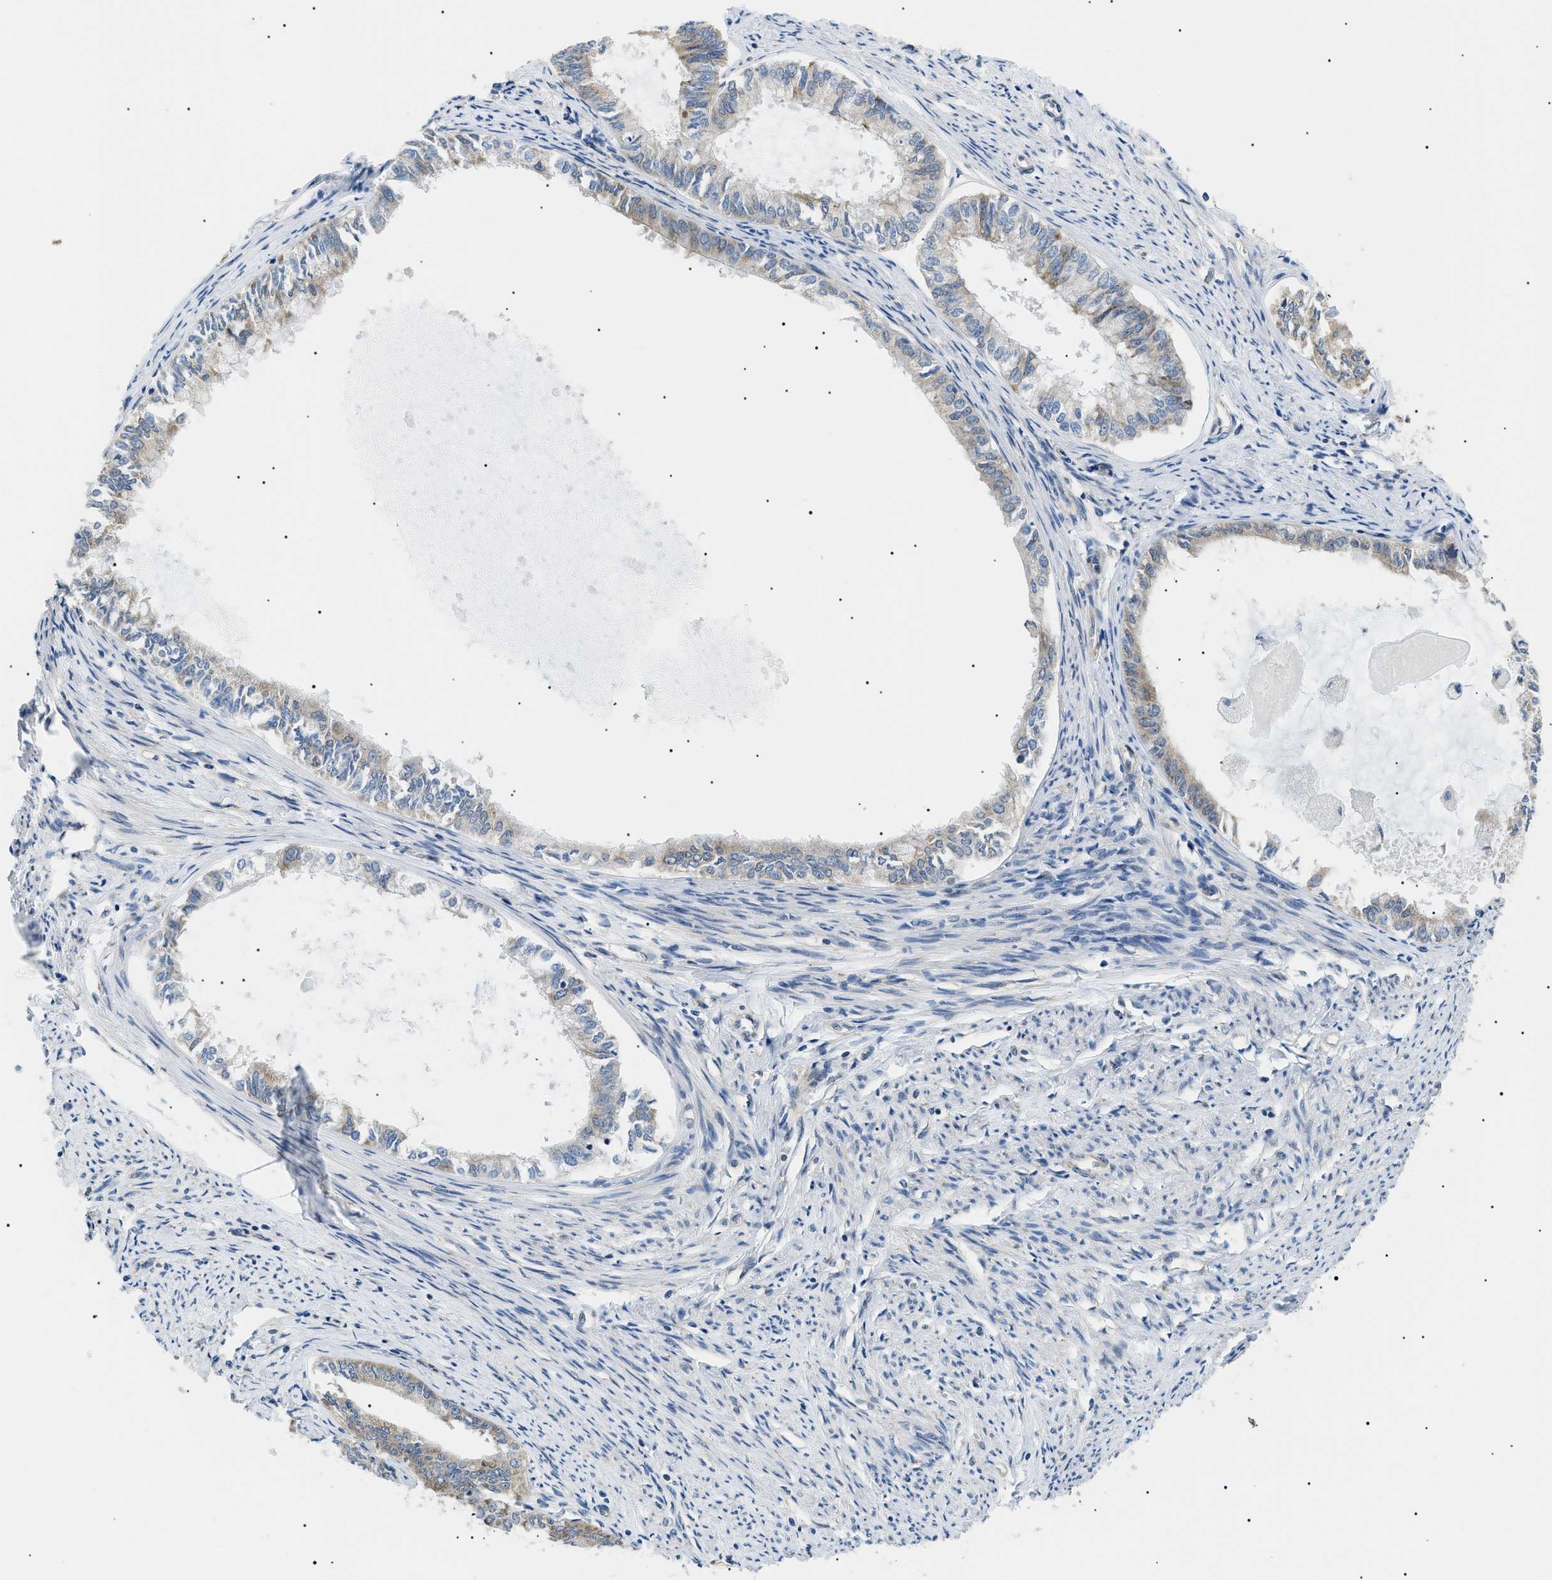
{"staining": {"intensity": "moderate", "quantity": ">75%", "location": "cytoplasmic/membranous"}, "tissue": "endometrial cancer", "cell_type": "Tumor cells", "image_type": "cancer", "snomed": [{"axis": "morphology", "description": "Adenocarcinoma, NOS"}, {"axis": "topography", "description": "Endometrium"}], "caption": "A micrograph of human endometrial cancer (adenocarcinoma) stained for a protein reveals moderate cytoplasmic/membranous brown staining in tumor cells.", "gene": "CWC25", "patient": {"sex": "female", "age": 86}}